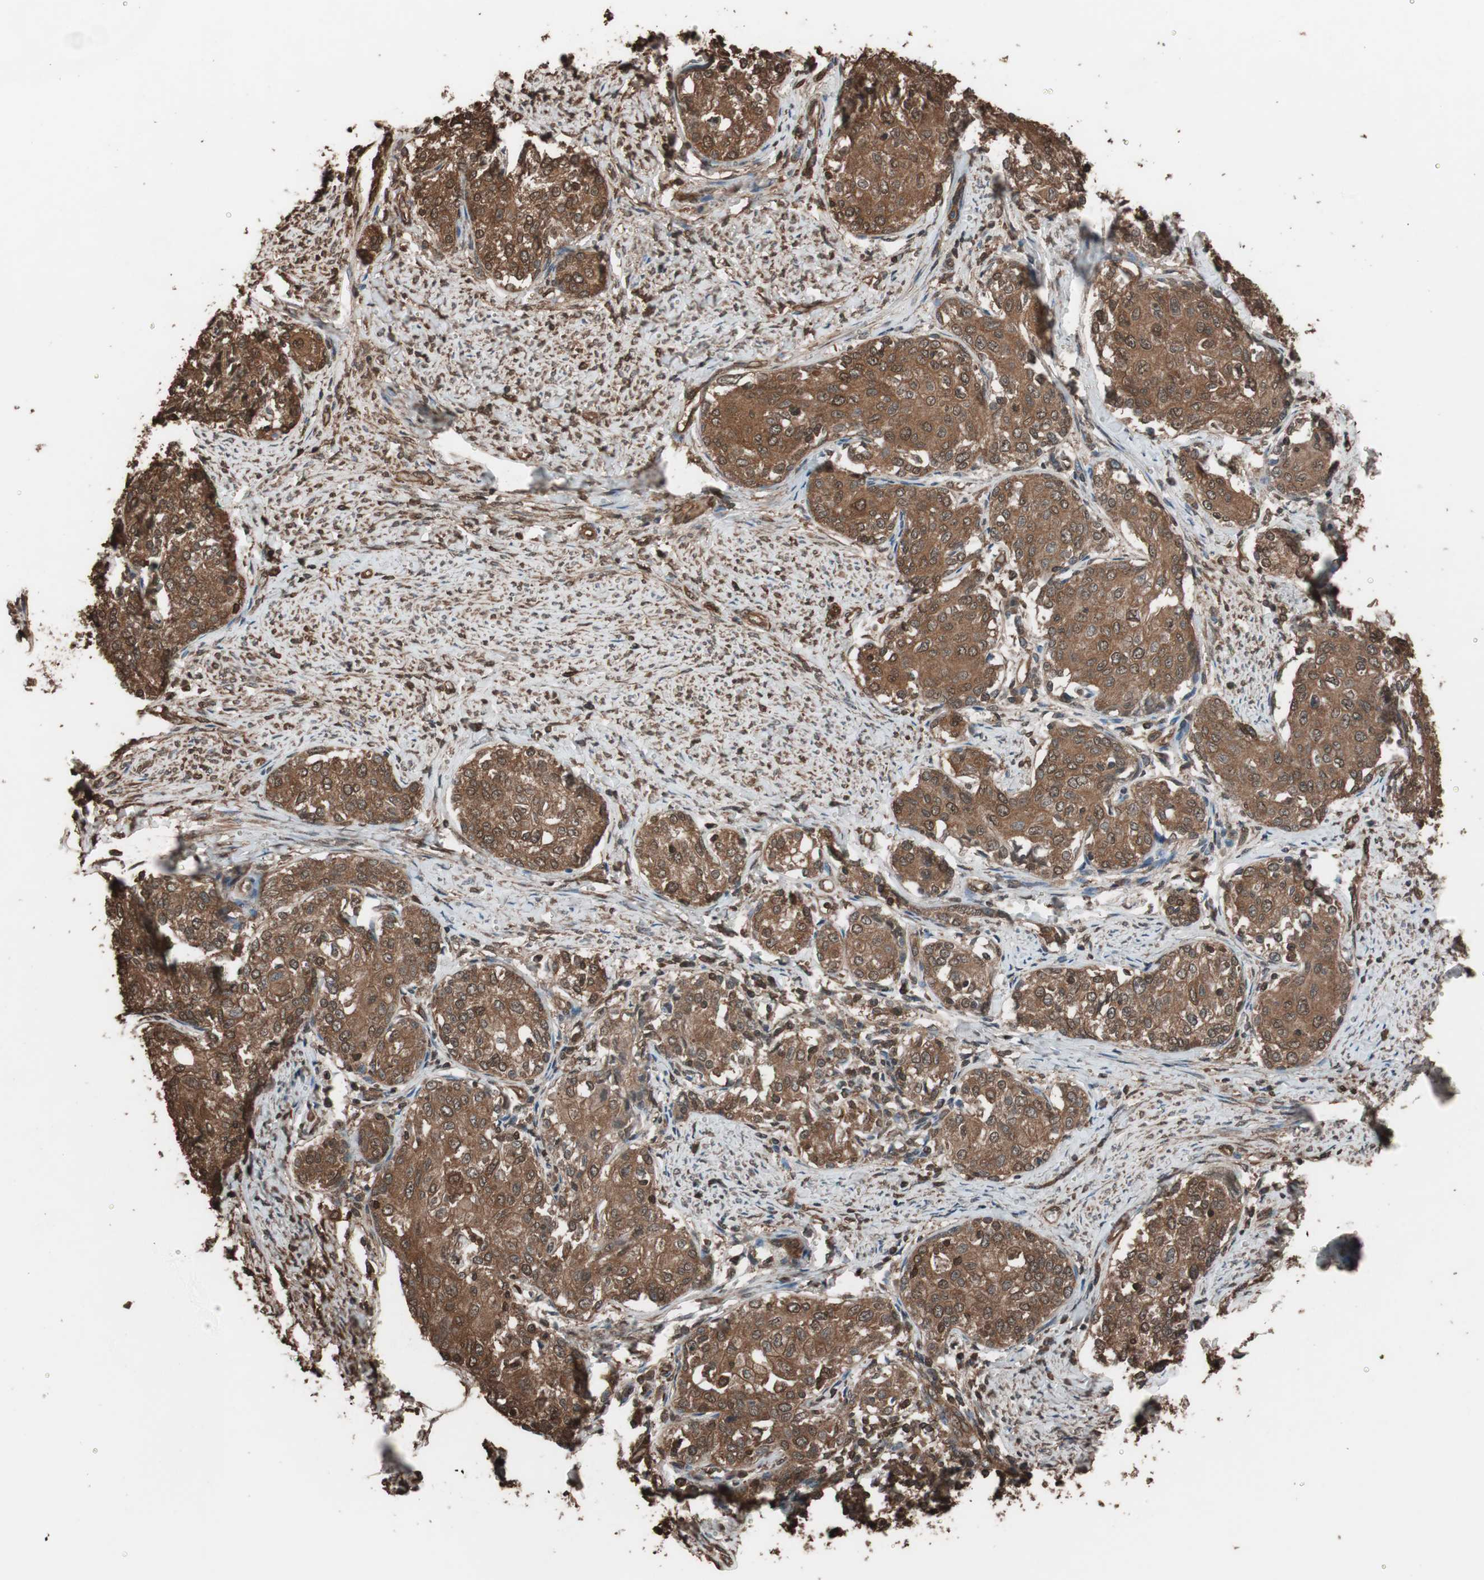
{"staining": {"intensity": "strong", "quantity": ">75%", "location": "cytoplasmic/membranous,nuclear"}, "tissue": "cervical cancer", "cell_type": "Tumor cells", "image_type": "cancer", "snomed": [{"axis": "morphology", "description": "Squamous cell carcinoma, NOS"}, {"axis": "morphology", "description": "Adenocarcinoma, NOS"}, {"axis": "topography", "description": "Cervix"}], "caption": "Immunohistochemical staining of human cervical cancer reveals strong cytoplasmic/membranous and nuclear protein staining in approximately >75% of tumor cells.", "gene": "CALM2", "patient": {"sex": "female", "age": 52}}